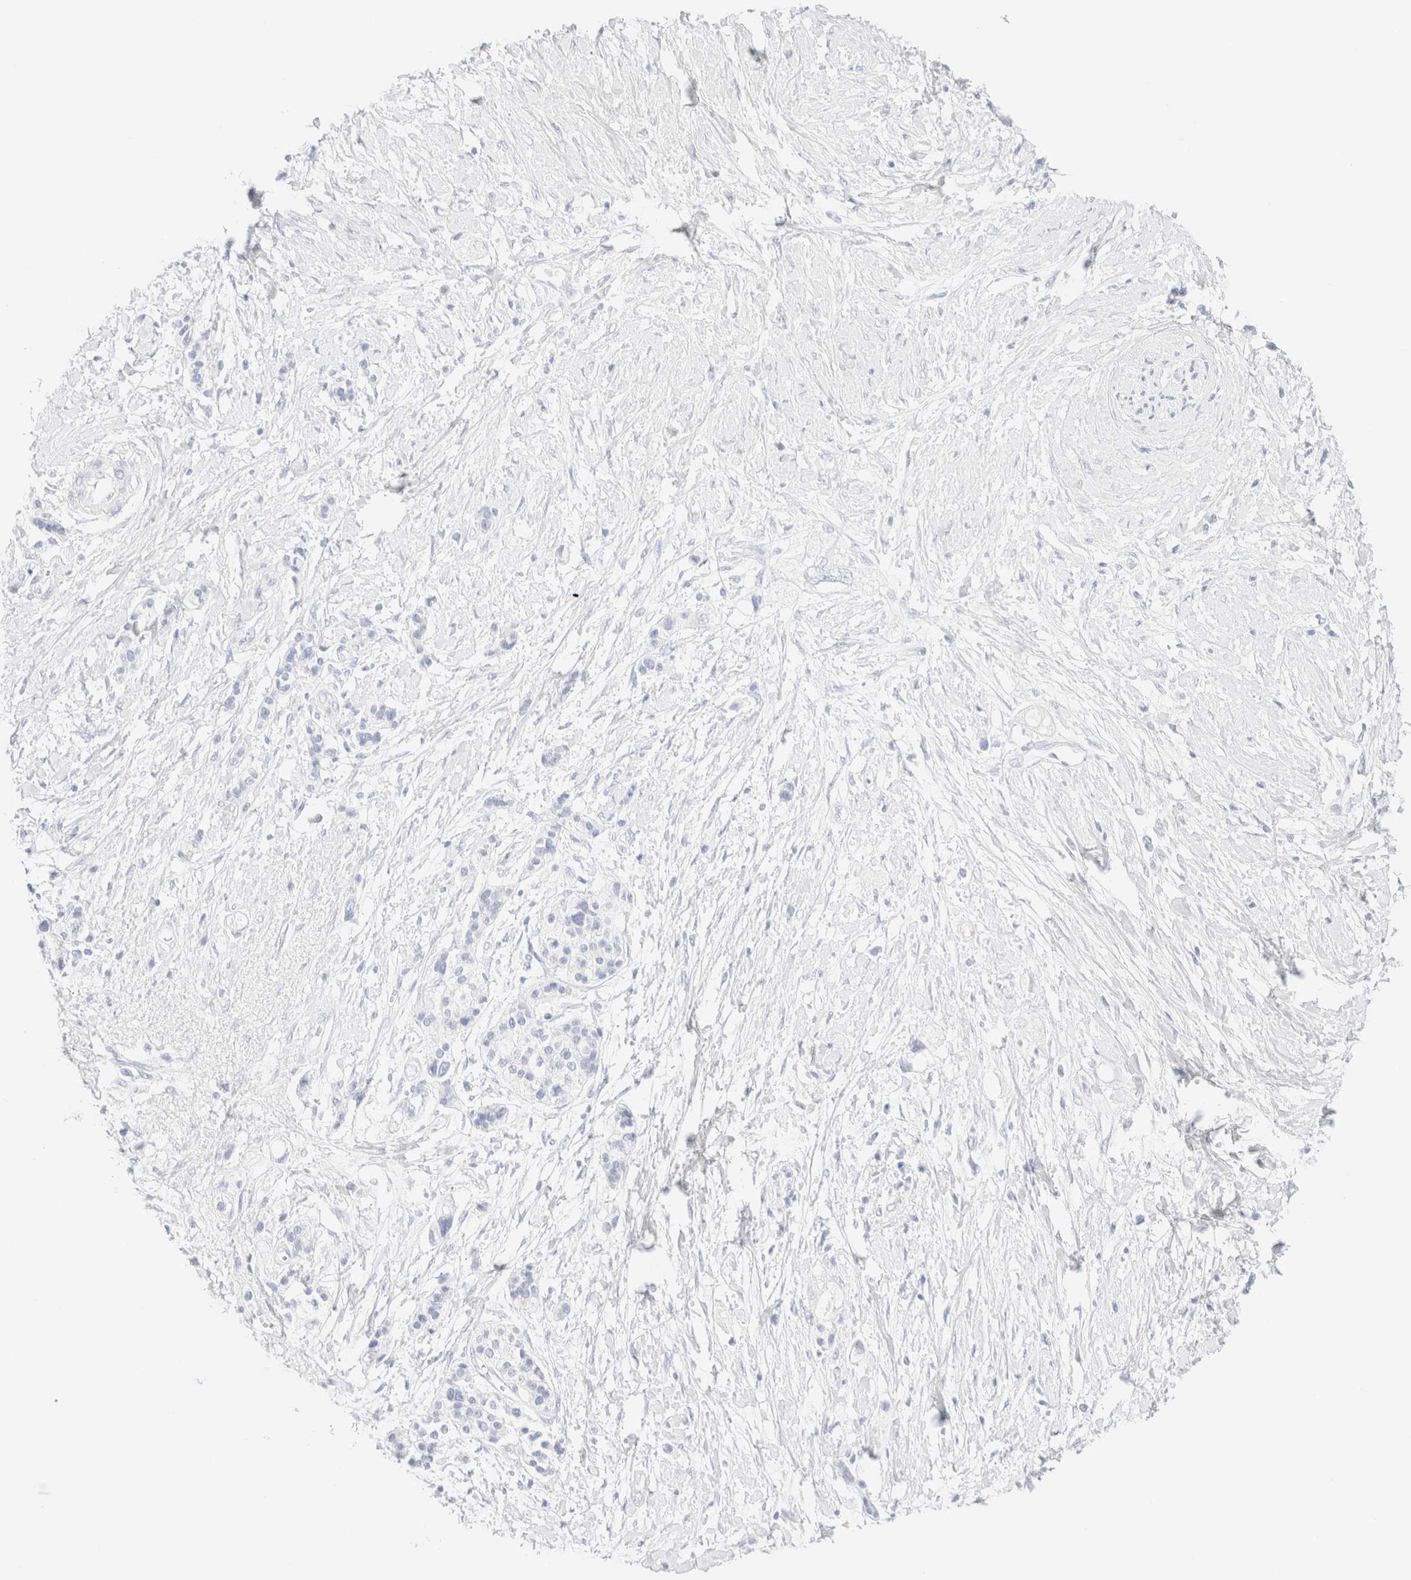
{"staining": {"intensity": "negative", "quantity": "none", "location": "none"}, "tissue": "pancreatic cancer", "cell_type": "Tumor cells", "image_type": "cancer", "snomed": [{"axis": "morphology", "description": "Adenocarcinoma, NOS"}, {"axis": "topography", "description": "Pancreas"}], "caption": "Immunohistochemistry micrograph of pancreatic cancer (adenocarcinoma) stained for a protein (brown), which demonstrates no positivity in tumor cells.", "gene": "KRT15", "patient": {"sex": "female", "age": 56}}